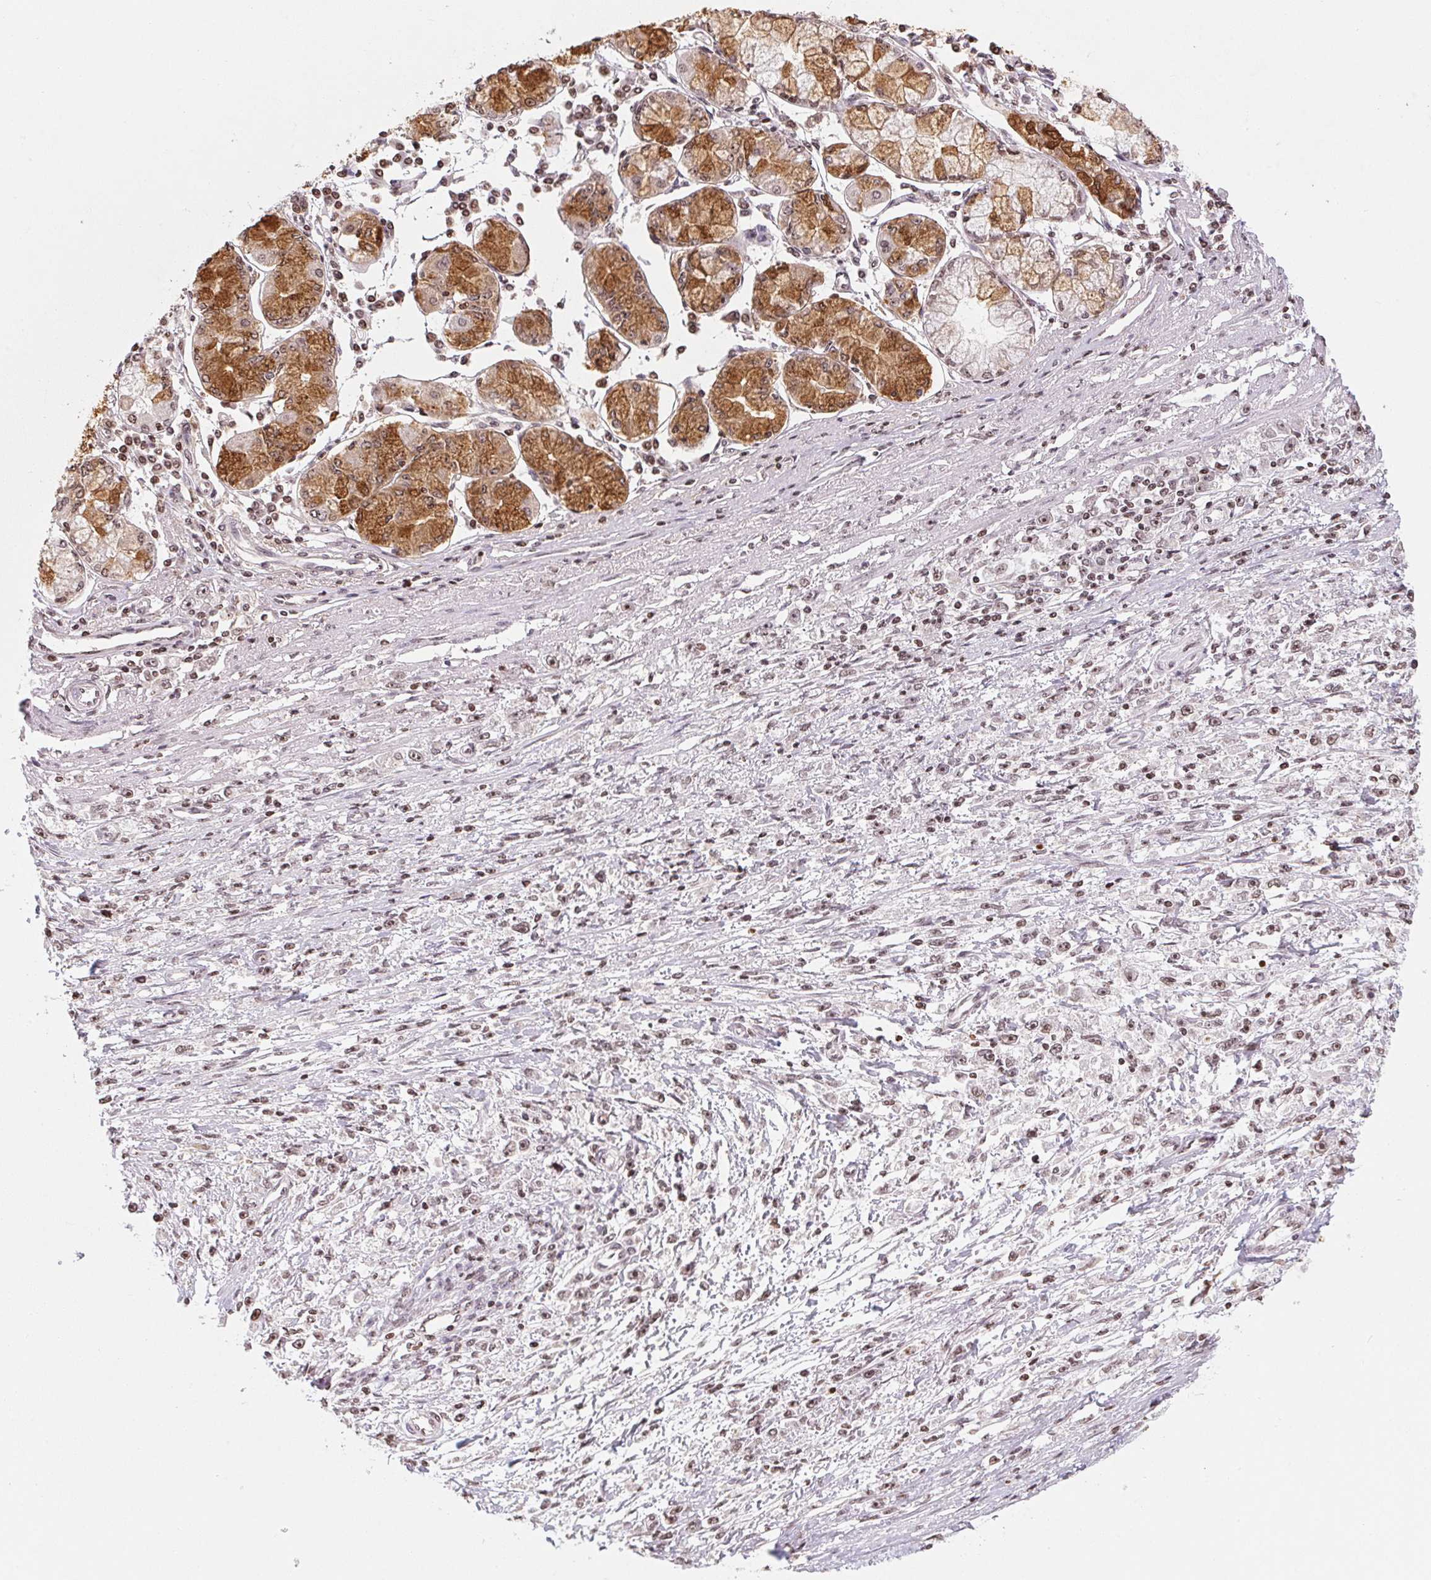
{"staining": {"intensity": "weak", "quantity": ">75%", "location": "nuclear"}, "tissue": "stomach cancer", "cell_type": "Tumor cells", "image_type": "cancer", "snomed": [{"axis": "morphology", "description": "Adenocarcinoma, NOS"}, {"axis": "topography", "description": "Stomach"}], "caption": "Protein staining by immunohistochemistry displays weak nuclear positivity in about >75% of tumor cells in adenocarcinoma (stomach). (DAB = brown stain, brightfield microscopy at high magnification).", "gene": "RNF181", "patient": {"sex": "female", "age": 59}}